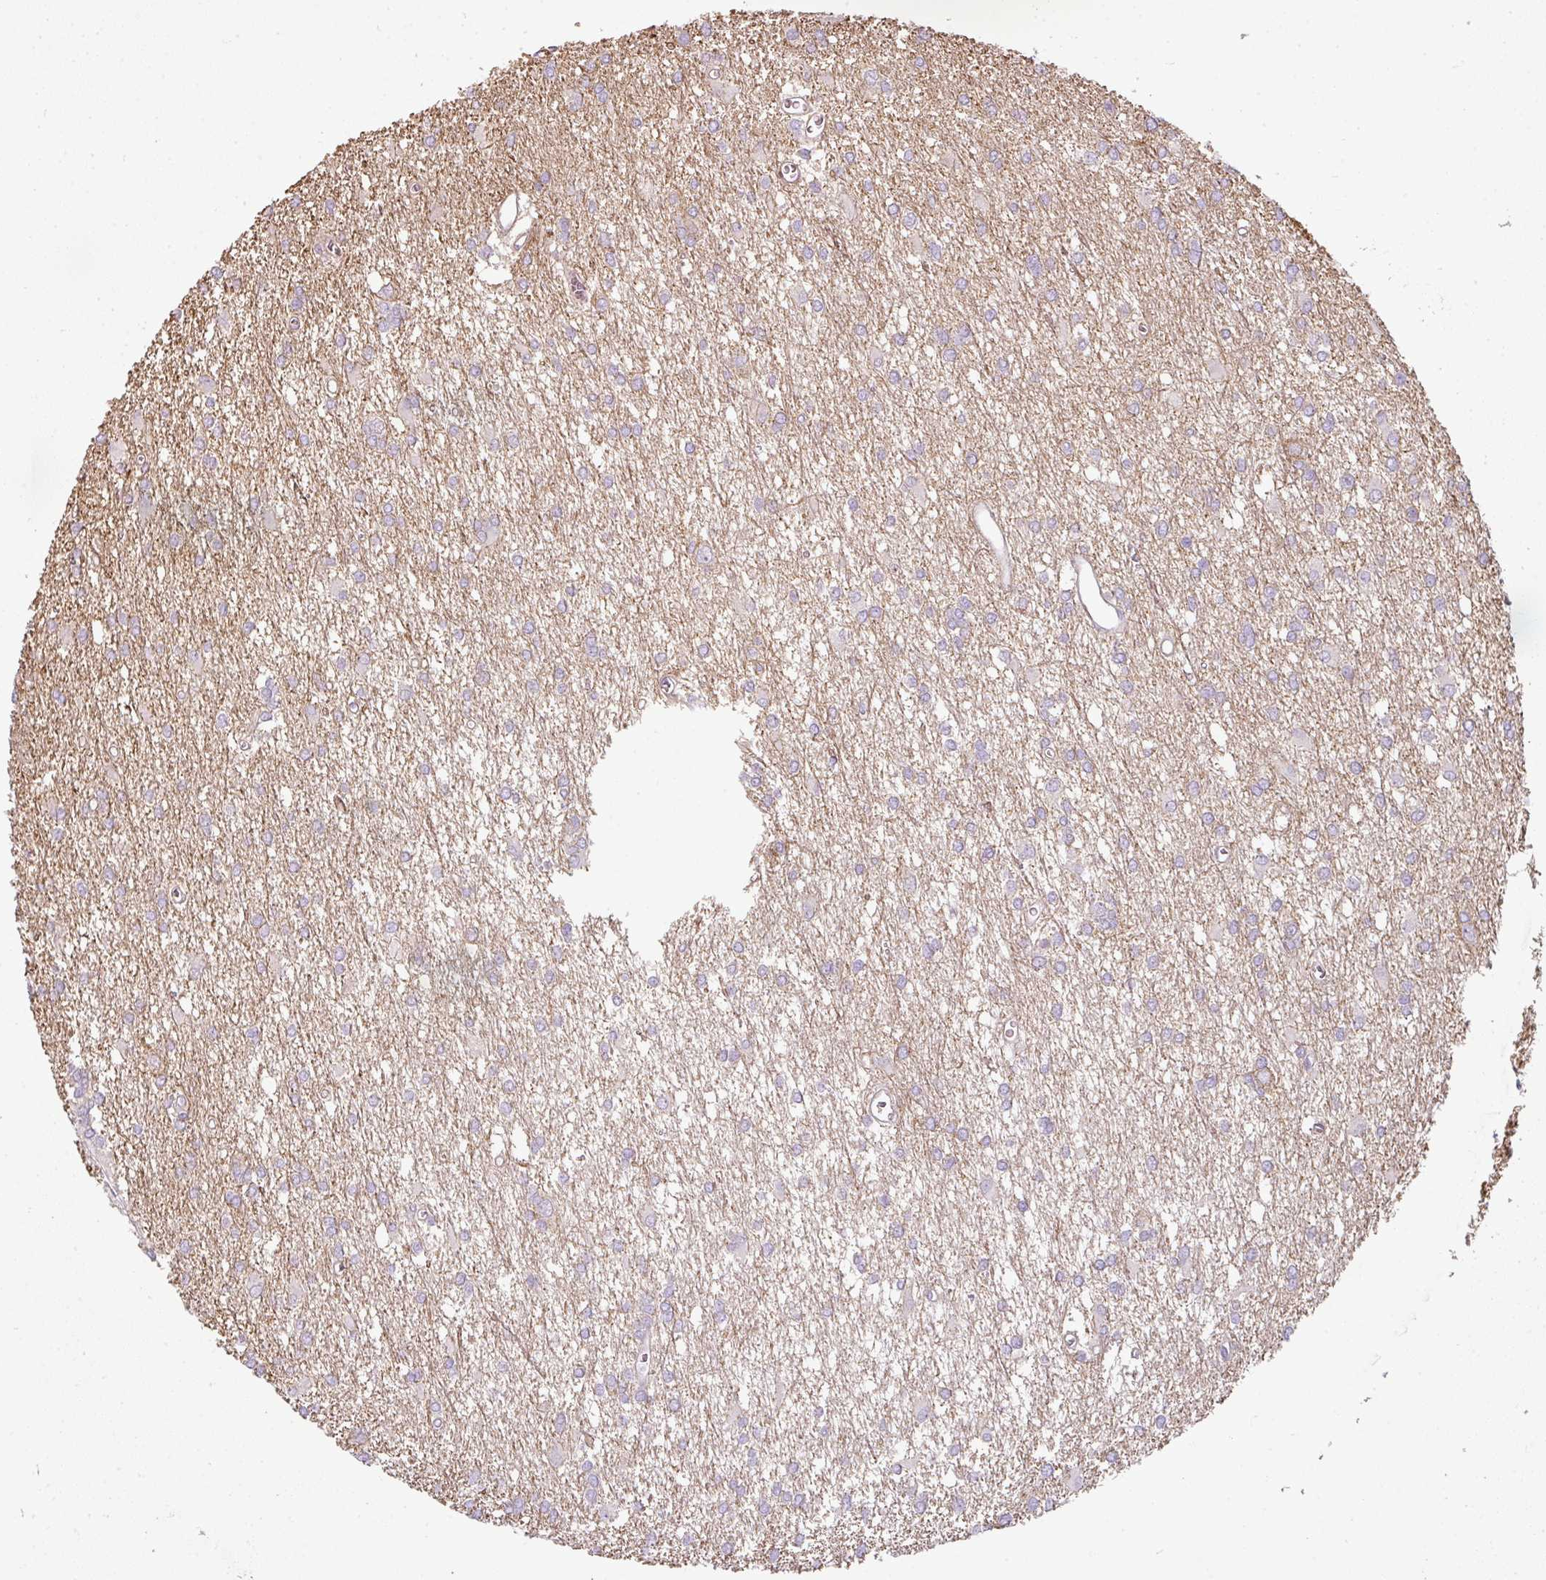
{"staining": {"intensity": "negative", "quantity": "none", "location": "none"}, "tissue": "glioma", "cell_type": "Tumor cells", "image_type": "cancer", "snomed": [{"axis": "morphology", "description": "Glioma, malignant, High grade"}, {"axis": "topography", "description": "Brain"}], "caption": "Protein analysis of glioma shows no significant expression in tumor cells.", "gene": "ANKRD18A", "patient": {"sex": "male", "age": 48}}